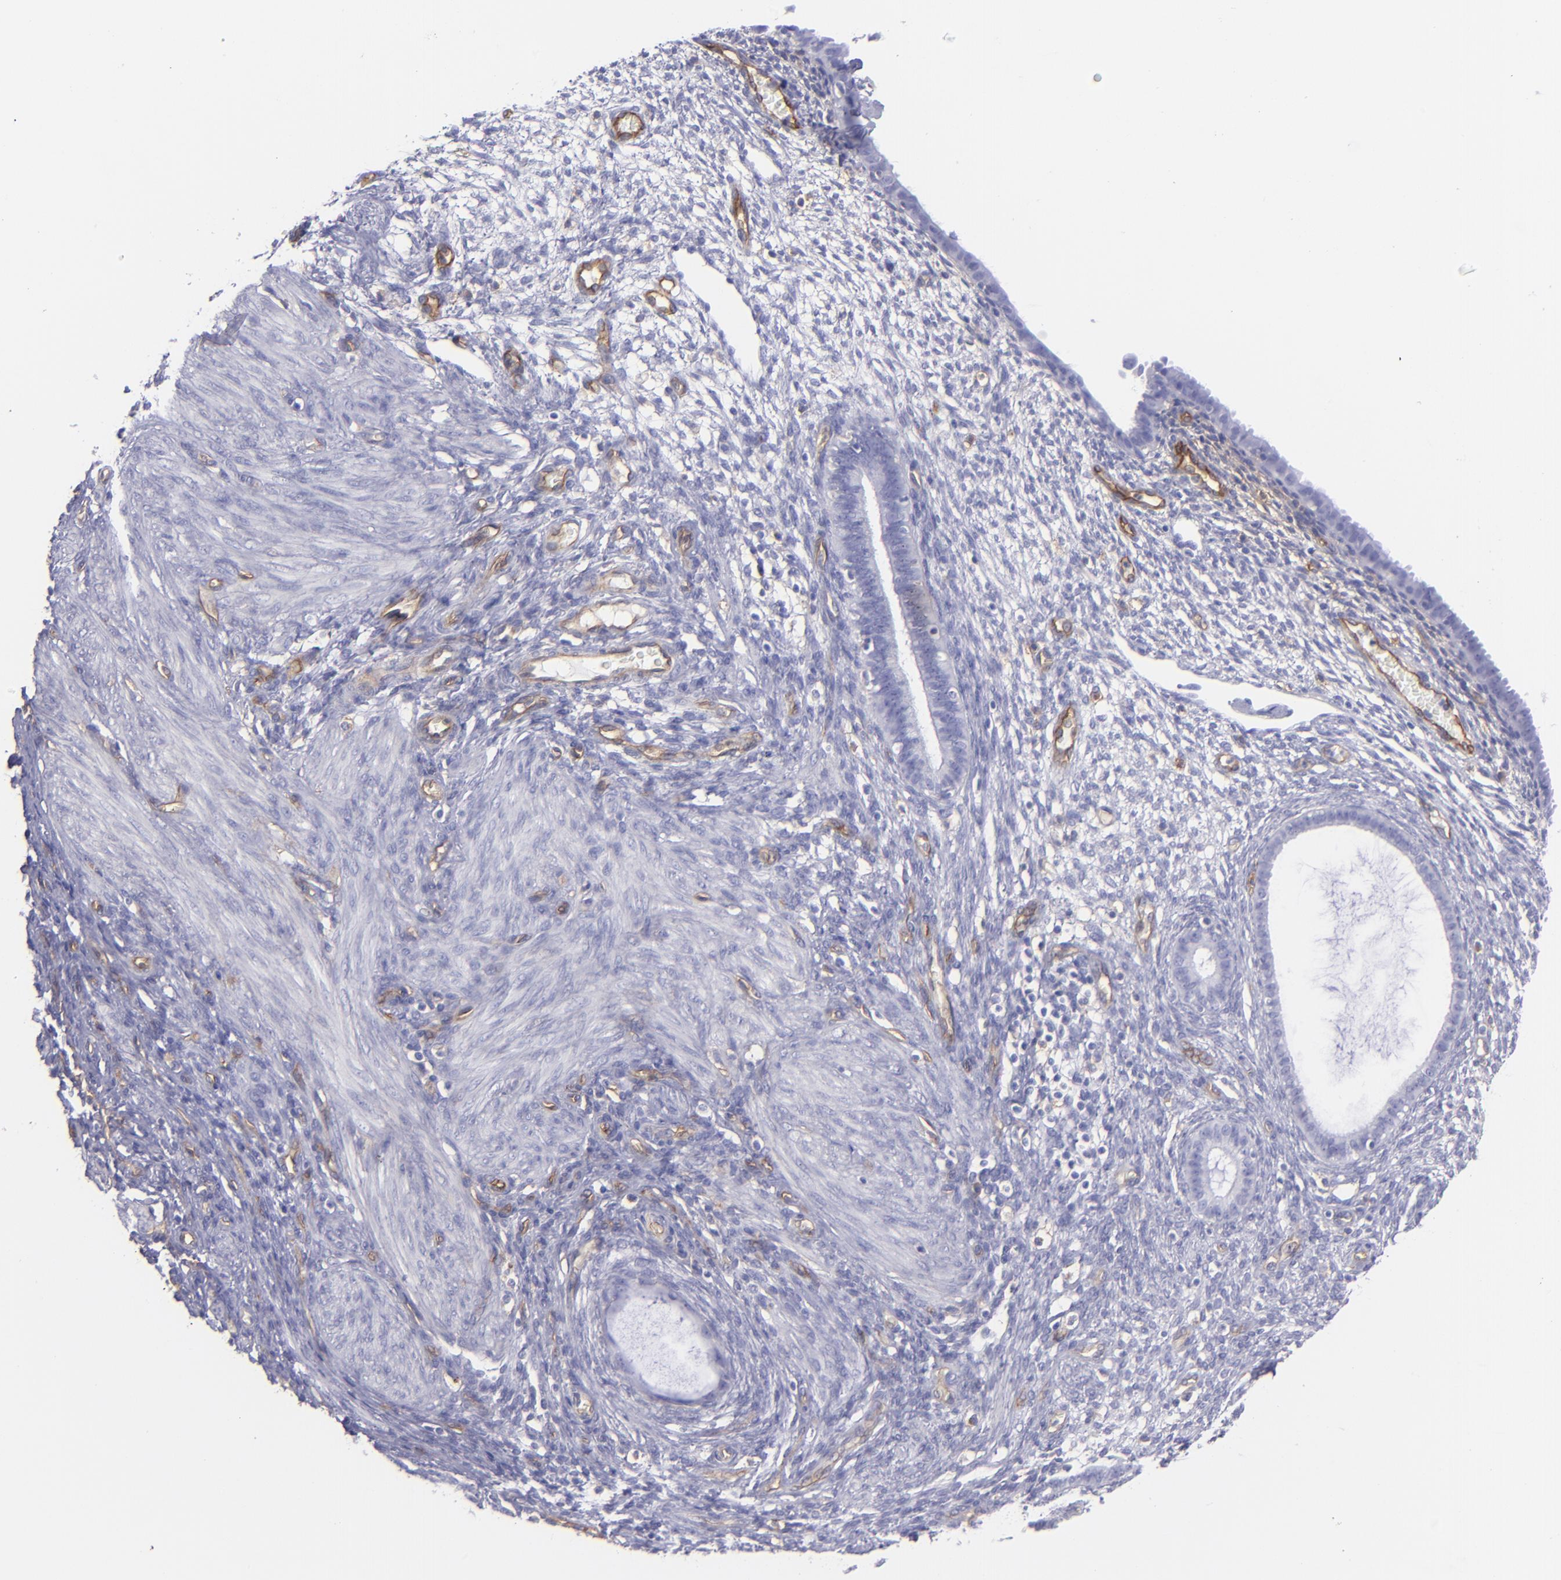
{"staining": {"intensity": "negative", "quantity": "none", "location": "none"}, "tissue": "endometrium", "cell_type": "Cells in endometrial stroma", "image_type": "normal", "snomed": [{"axis": "morphology", "description": "Normal tissue, NOS"}, {"axis": "topography", "description": "Endometrium"}], "caption": "Immunohistochemistry (IHC) of unremarkable endometrium demonstrates no staining in cells in endometrial stroma.", "gene": "ENTPD1", "patient": {"sex": "female", "age": 72}}